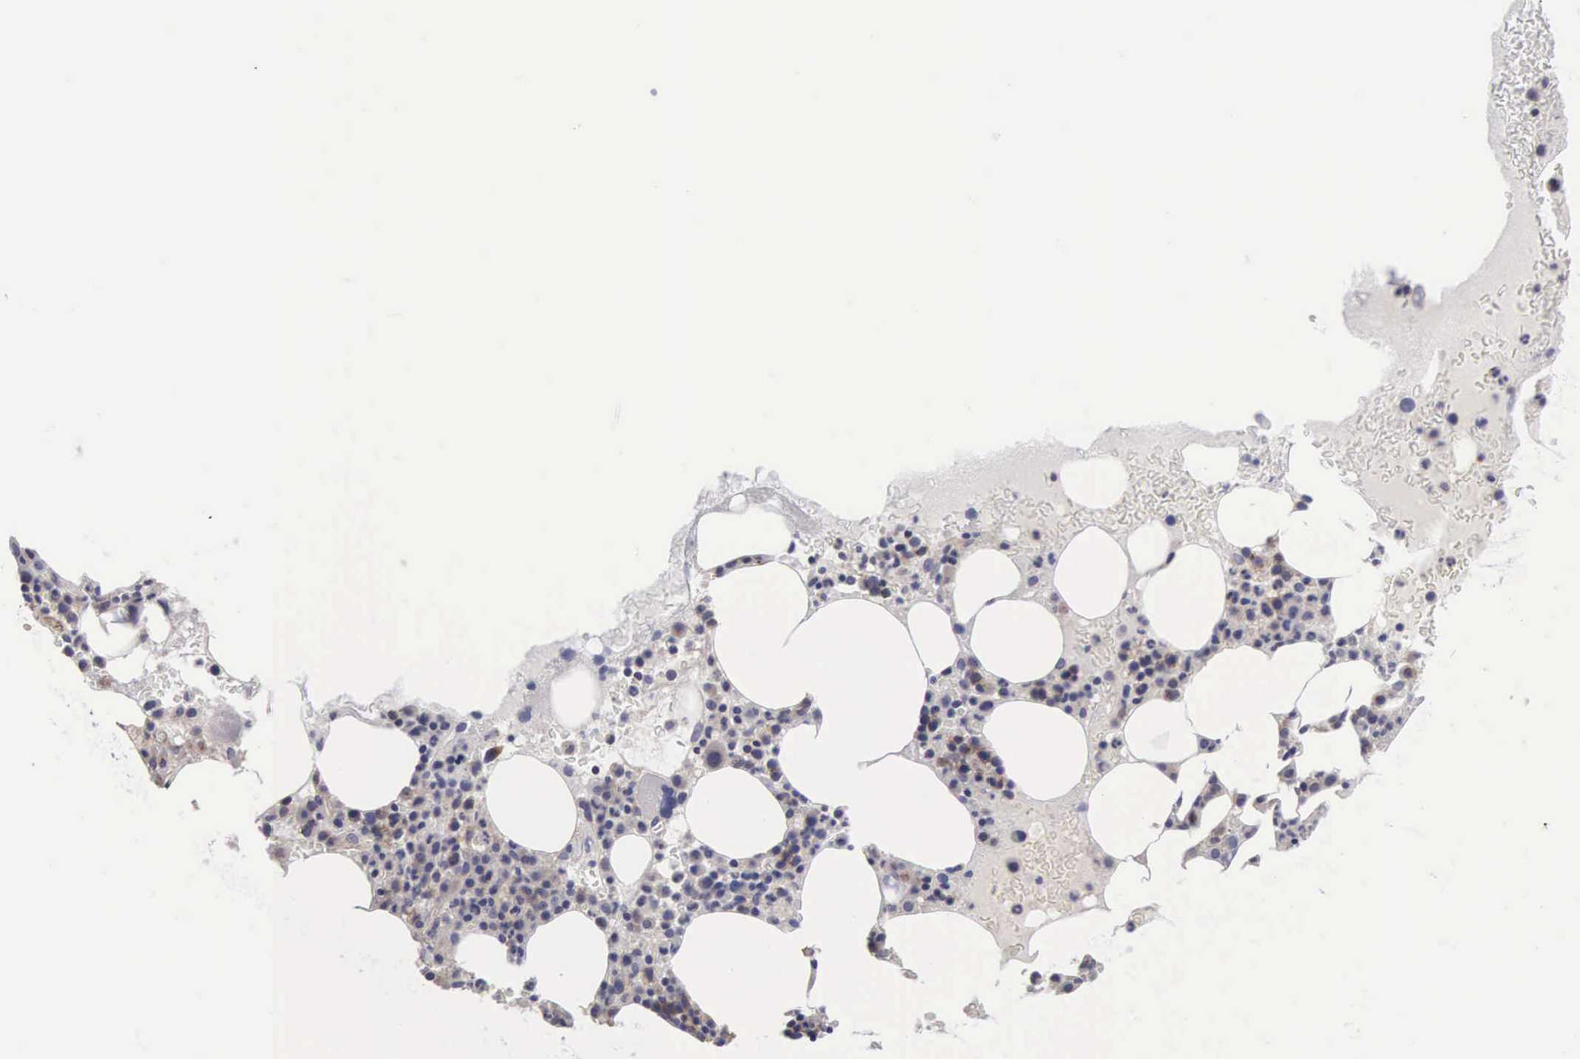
{"staining": {"intensity": "weak", "quantity": "<25%", "location": "cytoplasmic/membranous"}, "tissue": "bone marrow", "cell_type": "Hematopoietic cells", "image_type": "normal", "snomed": [{"axis": "morphology", "description": "Normal tissue, NOS"}, {"axis": "topography", "description": "Bone marrow"}], "caption": "Immunohistochemistry (IHC) micrograph of unremarkable human bone marrow stained for a protein (brown), which displays no positivity in hematopoietic cells. (Stains: DAB (3,3'-diaminobenzidine) immunohistochemistry (IHC) with hematoxylin counter stain, Microscopy: brightfield microscopy at high magnification).", "gene": "SLITRK4", "patient": {"sex": "female", "age": 88}}